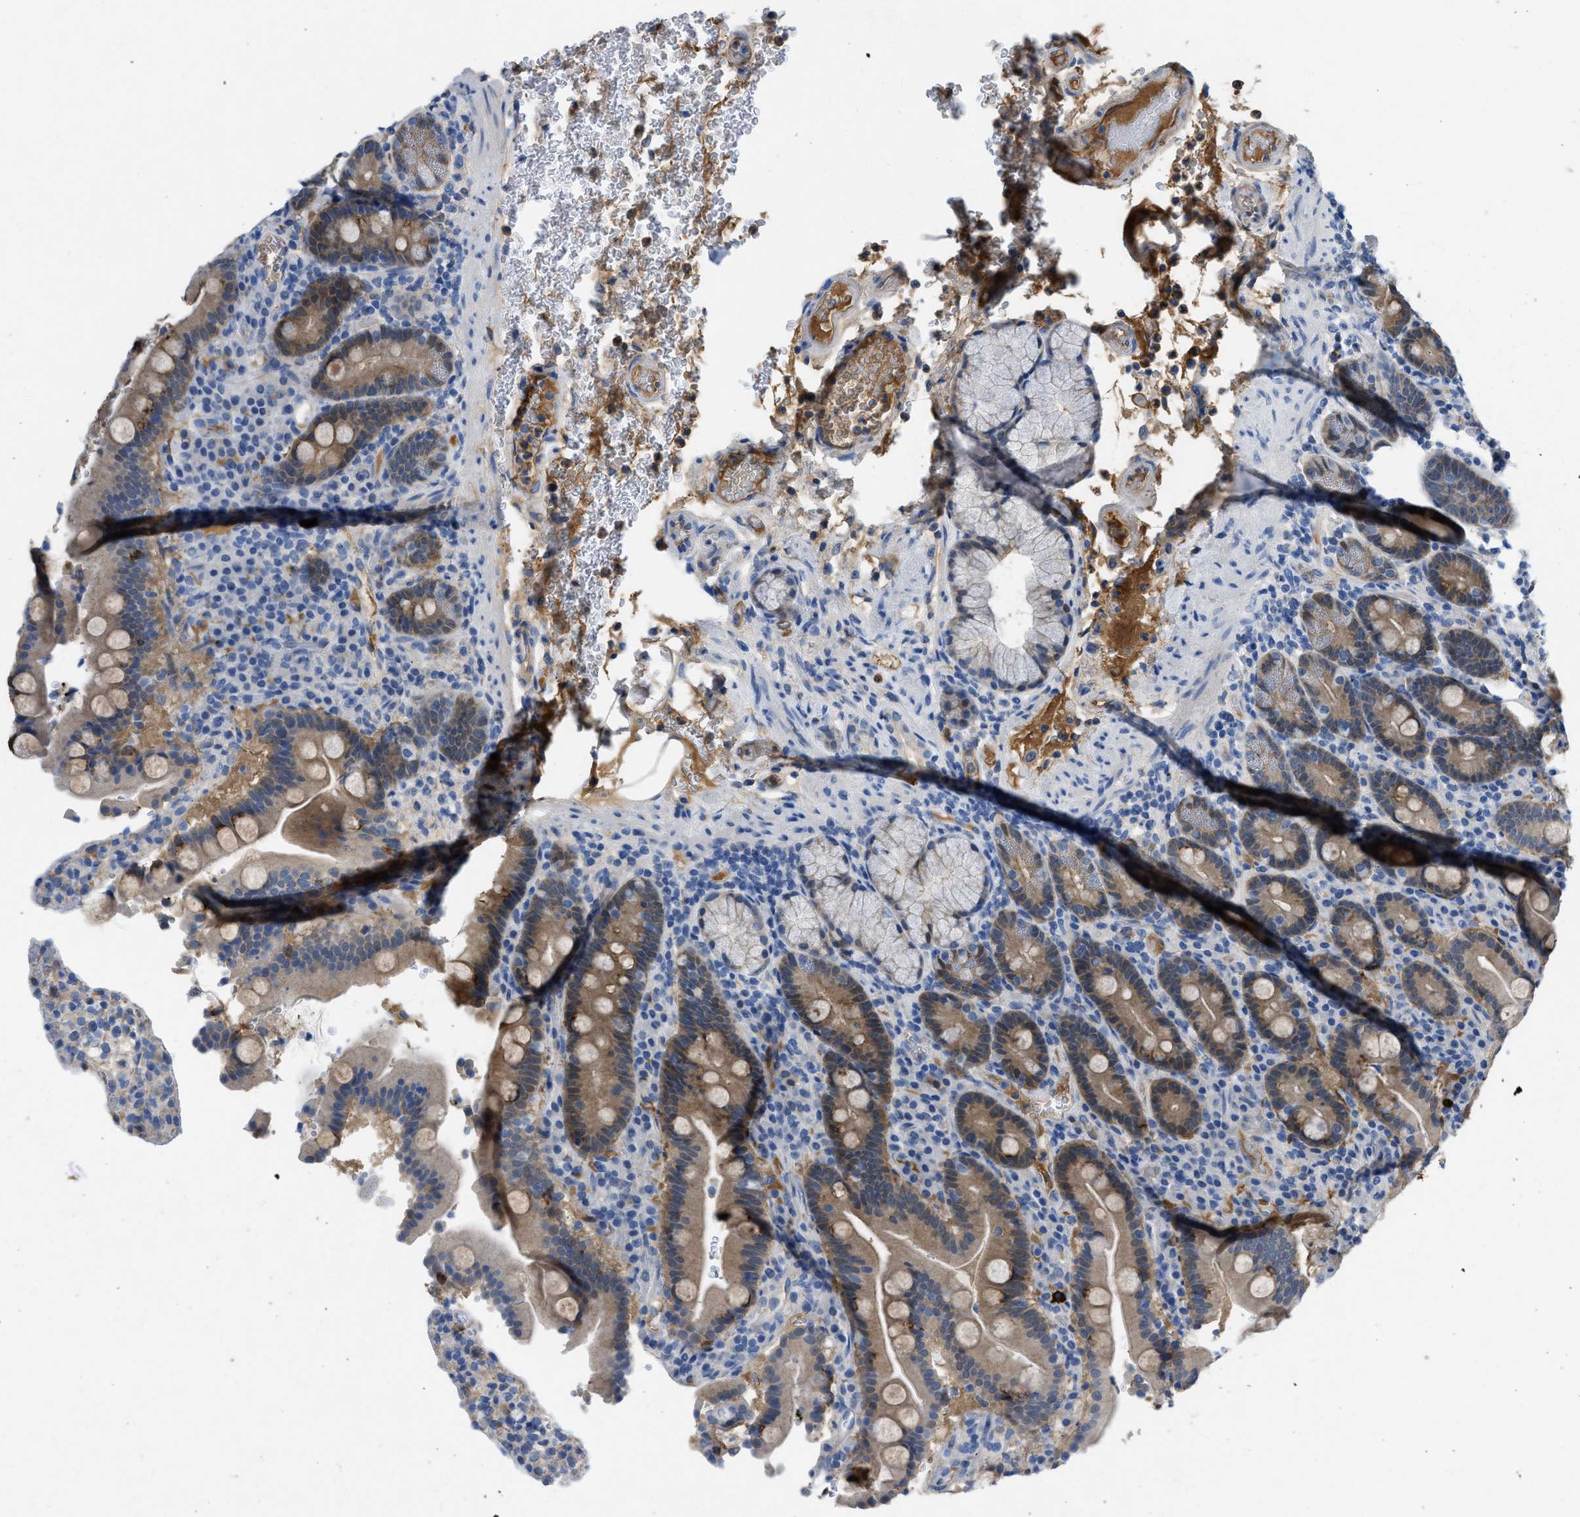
{"staining": {"intensity": "weak", "quantity": "25%-75%", "location": "cytoplasmic/membranous"}, "tissue": "duodenum", "cell_type": "Glandular cells", "image_type": "normal", "snomed": [{"axis": "morphology", "description": "Normal tissue, NOS"}, {"axis": "topography", "description": "Small intestine, NOS"}], "caption": "This is a photomicrograph of immunohistochemistry (IHC) staining of unremarkable duodenum, which shows weak positivity in the cytoplasmic/membranous of glandular cells.", "gene": "SPEG", "patient": {"sex": "female", "age": 71}}